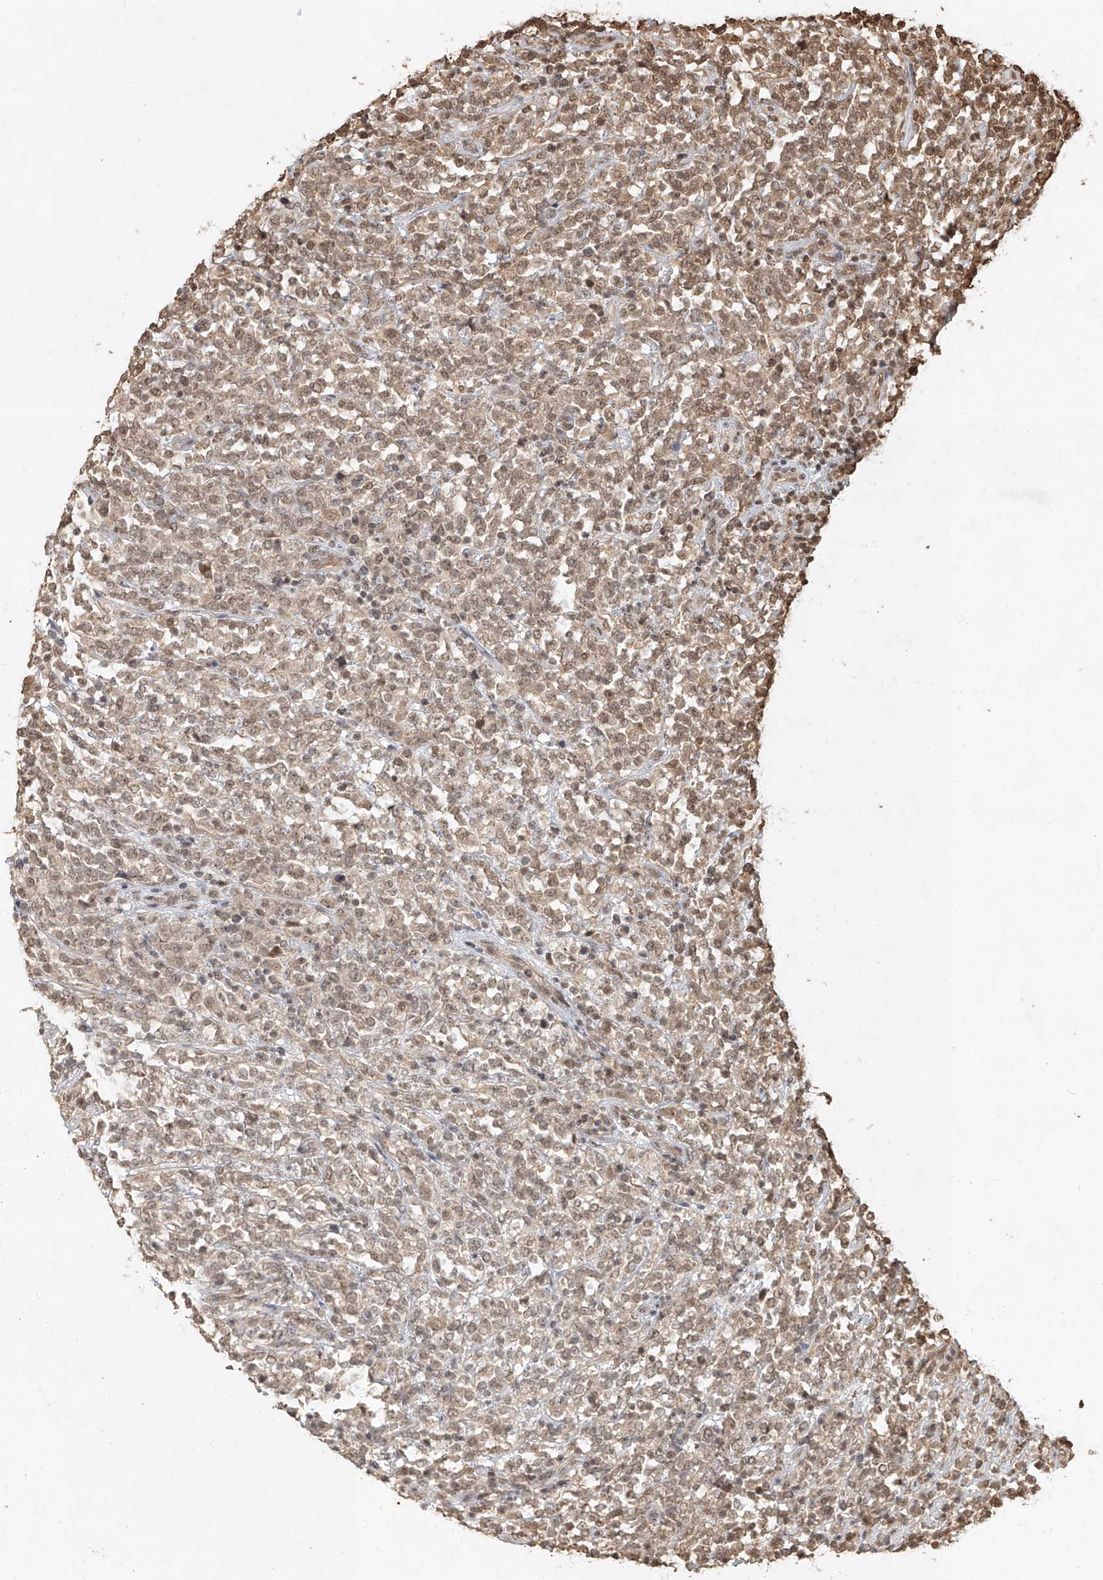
{"staining": {"intensity": "weak", "quantity": ">75%", "location": "cytoplasmic/membranous,nuclear"}, "tissue": "lymphoma", "cell_type": "Tumor cells", "image_type": "cancer", "snomed": [{"axis": "morphology", "description": "Malignant lymphoma, non-Hodgkin's type, High grade"}, {"axis": "topography", "description": "Soft tissue"}], "caption": "The photomicrograph demonstrates a brown stain indicating the presence of a protein in the cytoplasmic/membranous and nuclear of tumor cells in lymphoma.", "gene": "UBE2K", "patient": {"sex": "male", "age": 18}}